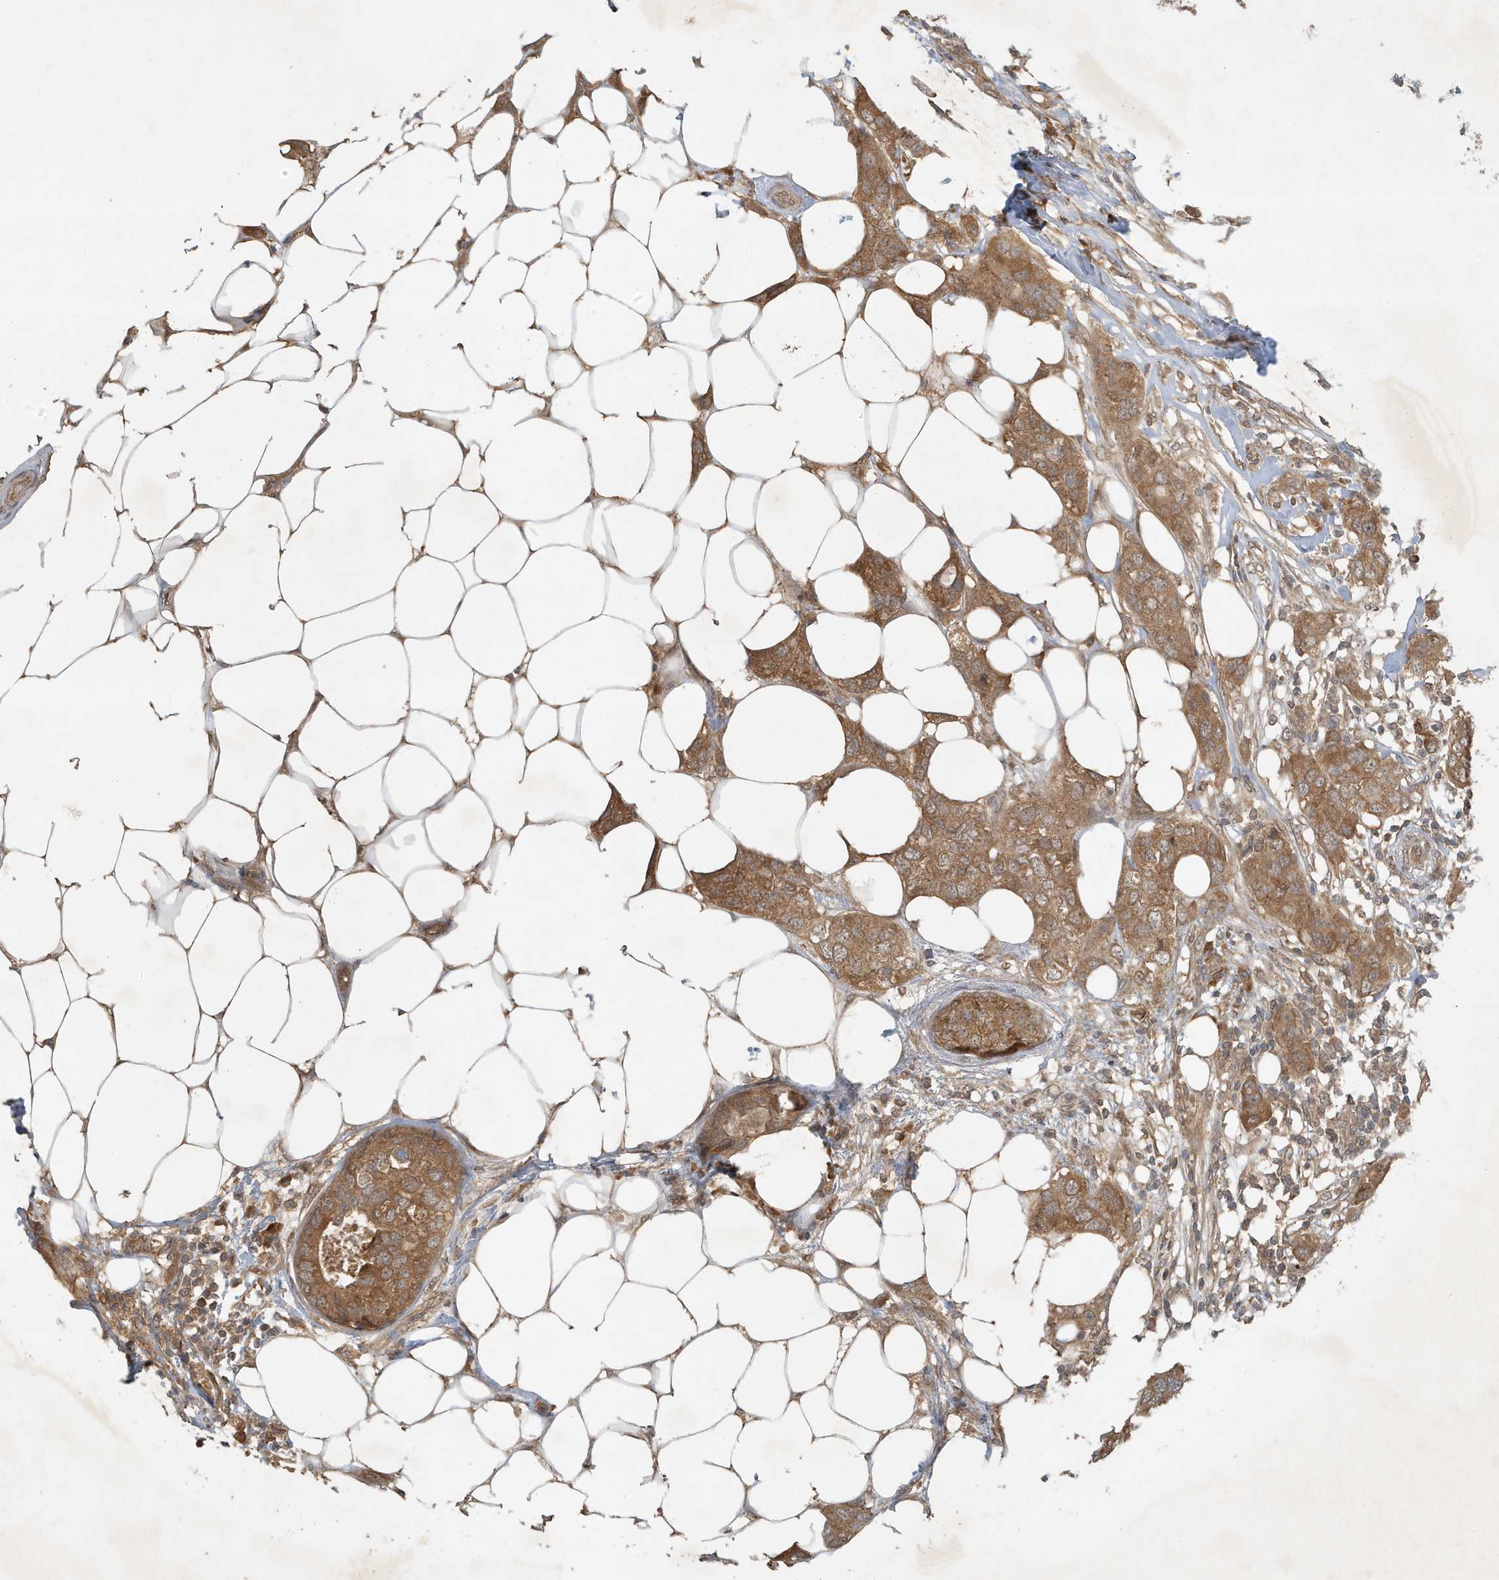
{"staining": {"intensity": "moderate", "quantity": ">75%", "location": "cytoplasmic/membranous"}, "tissue": "breast cancer", "cell_type": "Tumor cells", "image_type": "cancer", "snomed": [{"axis": "morphology", "description": "Duct carcinoma"}, {"axis": "topography", "description": "Breast"}], "caption": "Breast cancer (invasive ductal carcinoma) was stained to show a protein in brown. There is medium levels of moderate cytoplasmic/membranous expression in approximately >75% of tumor cells.", "gene": "ABCB9", "patient": {"sex": "female", "age": 50}}